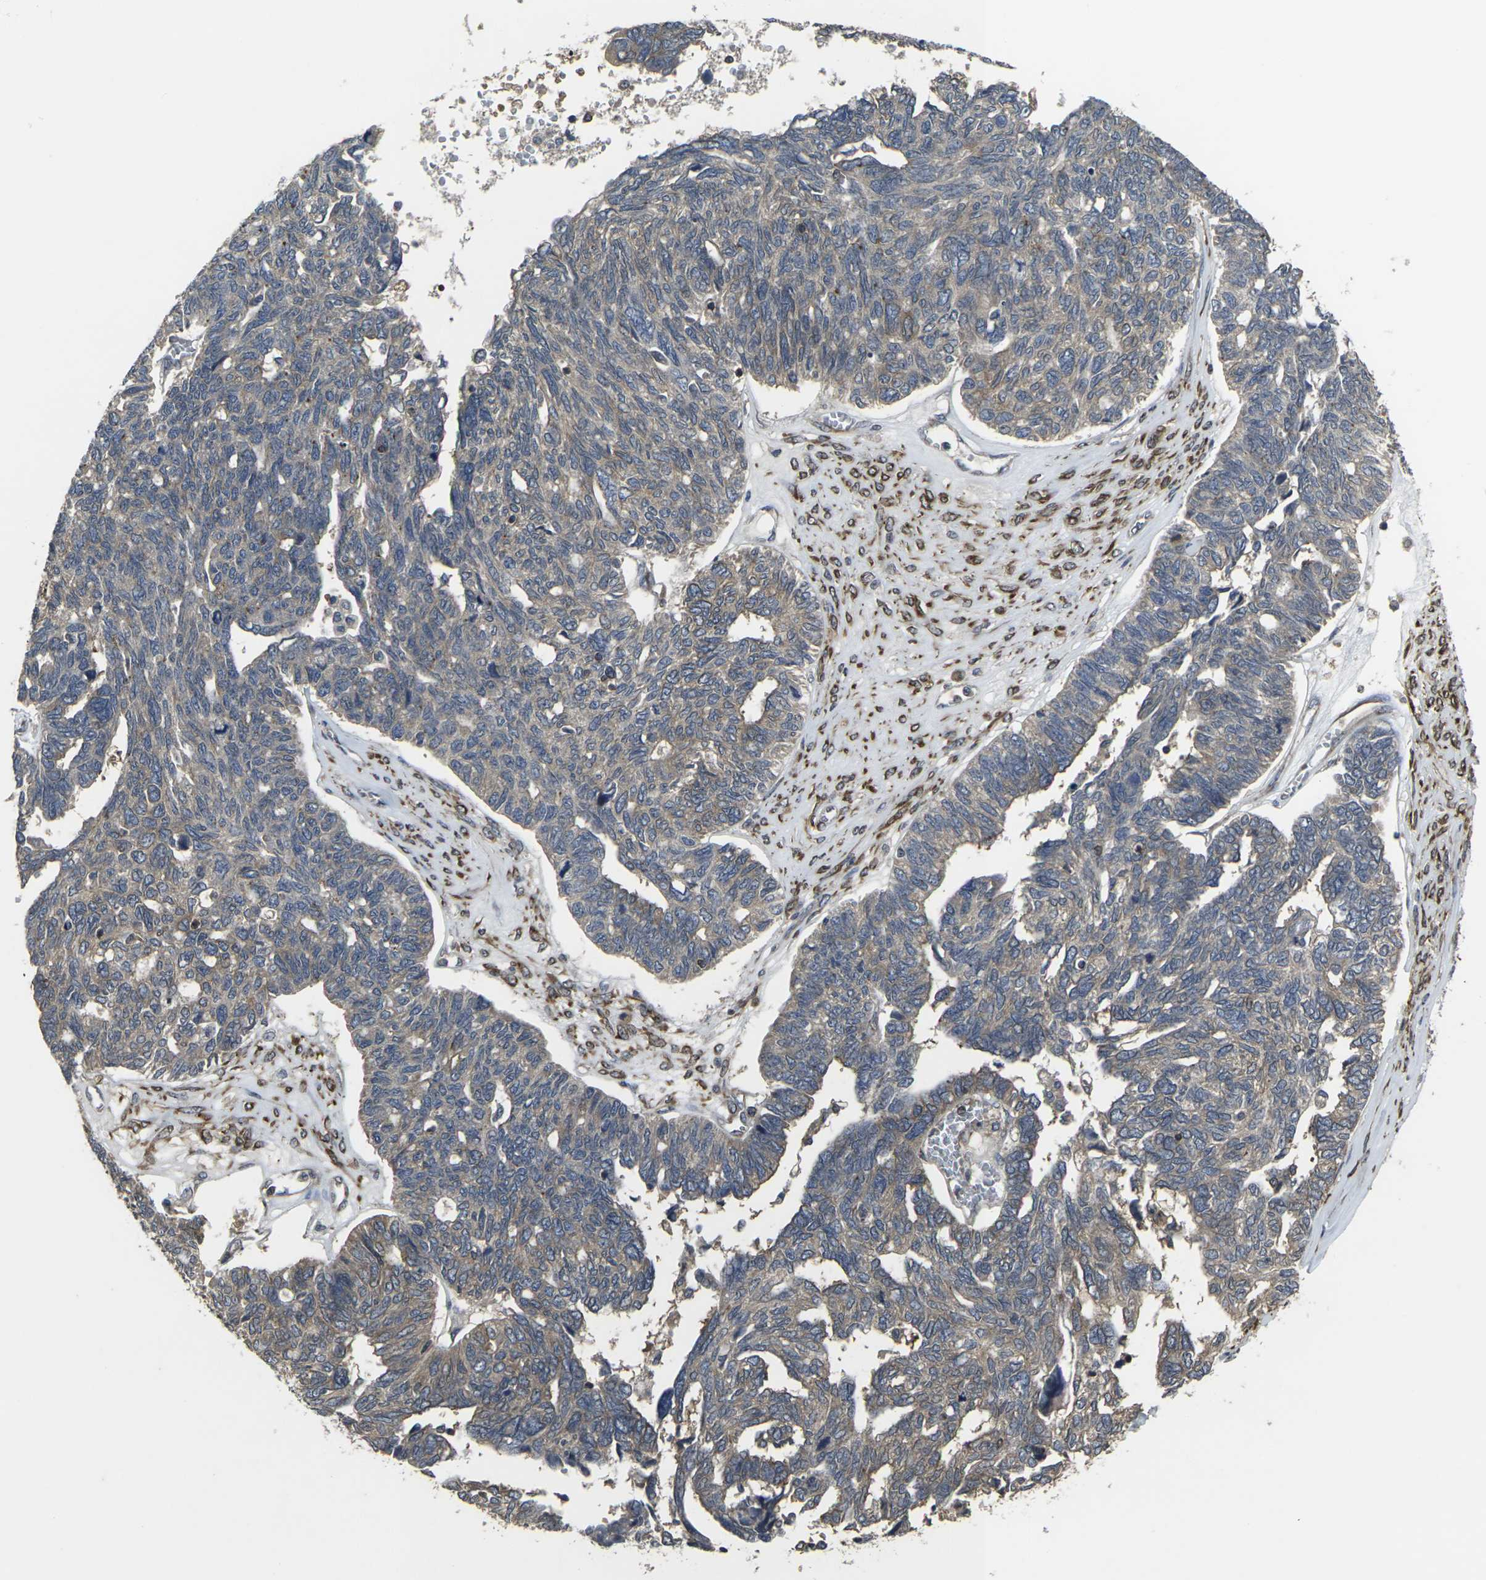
{"staining": {"intensity": "weak", "quantity": ">75%", "location": "cytoplasmic/membranous"}, "tissue": "ovarian cancer", "cell_type": "Tumor cells", "image_type": "cancer", "snomed": [{"axis": "morphology", "description": "Cystadenocarcinoma, serous, NOS"}, {"axis": "topography", "description": "Ovary"}], "caption": "A brown stain labels weak cytoplasmic/membranous positivity of a protein in ovarian serous cystadenocarcinoma tumor cells.", "gene": "PRKACB", "patient": {"sex": "female", "age": 79}}